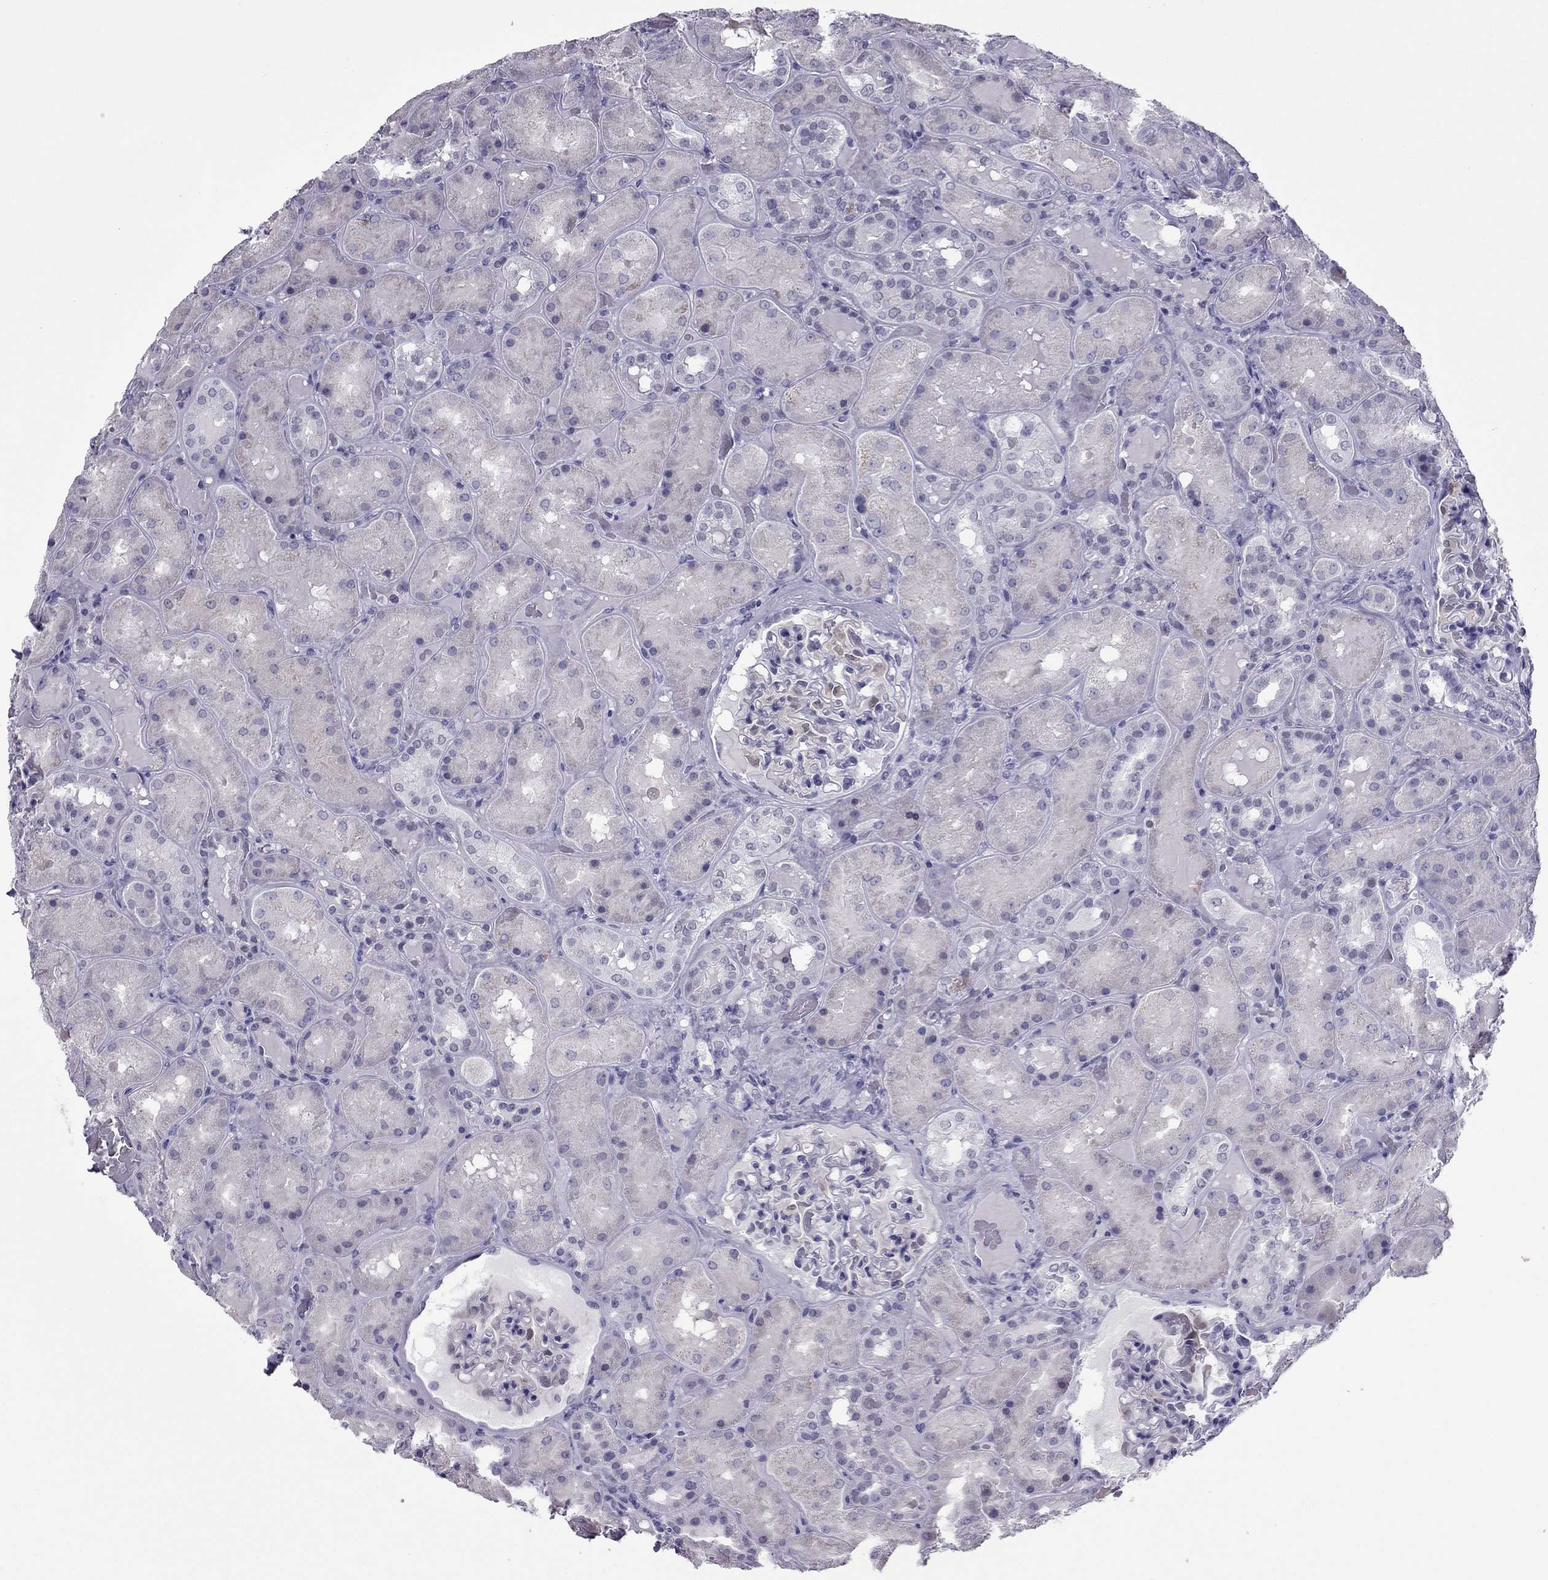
{"staining": {"intensity": "negative", "quantity": "none", "location": "none"}, "tissue": "kidney", "cell_type": "Cells in glomeruli", "image_type": "normal", "snomed": [{"axis": "morphology", "description": "Normal tissue, NOS"}, {"axis": "topography", "description": "Kidney"}], "caption": "DAB (3,3'-diaminobenzidine) immunohistochemical staining of normal human kidney exhibits no significant positivity in cells in glomeruli. (Immunohistochemistry, brightfield microscopy, high magnification).", "gene": "MYLK3", "patient": {"sex": "male", "age": 73}}